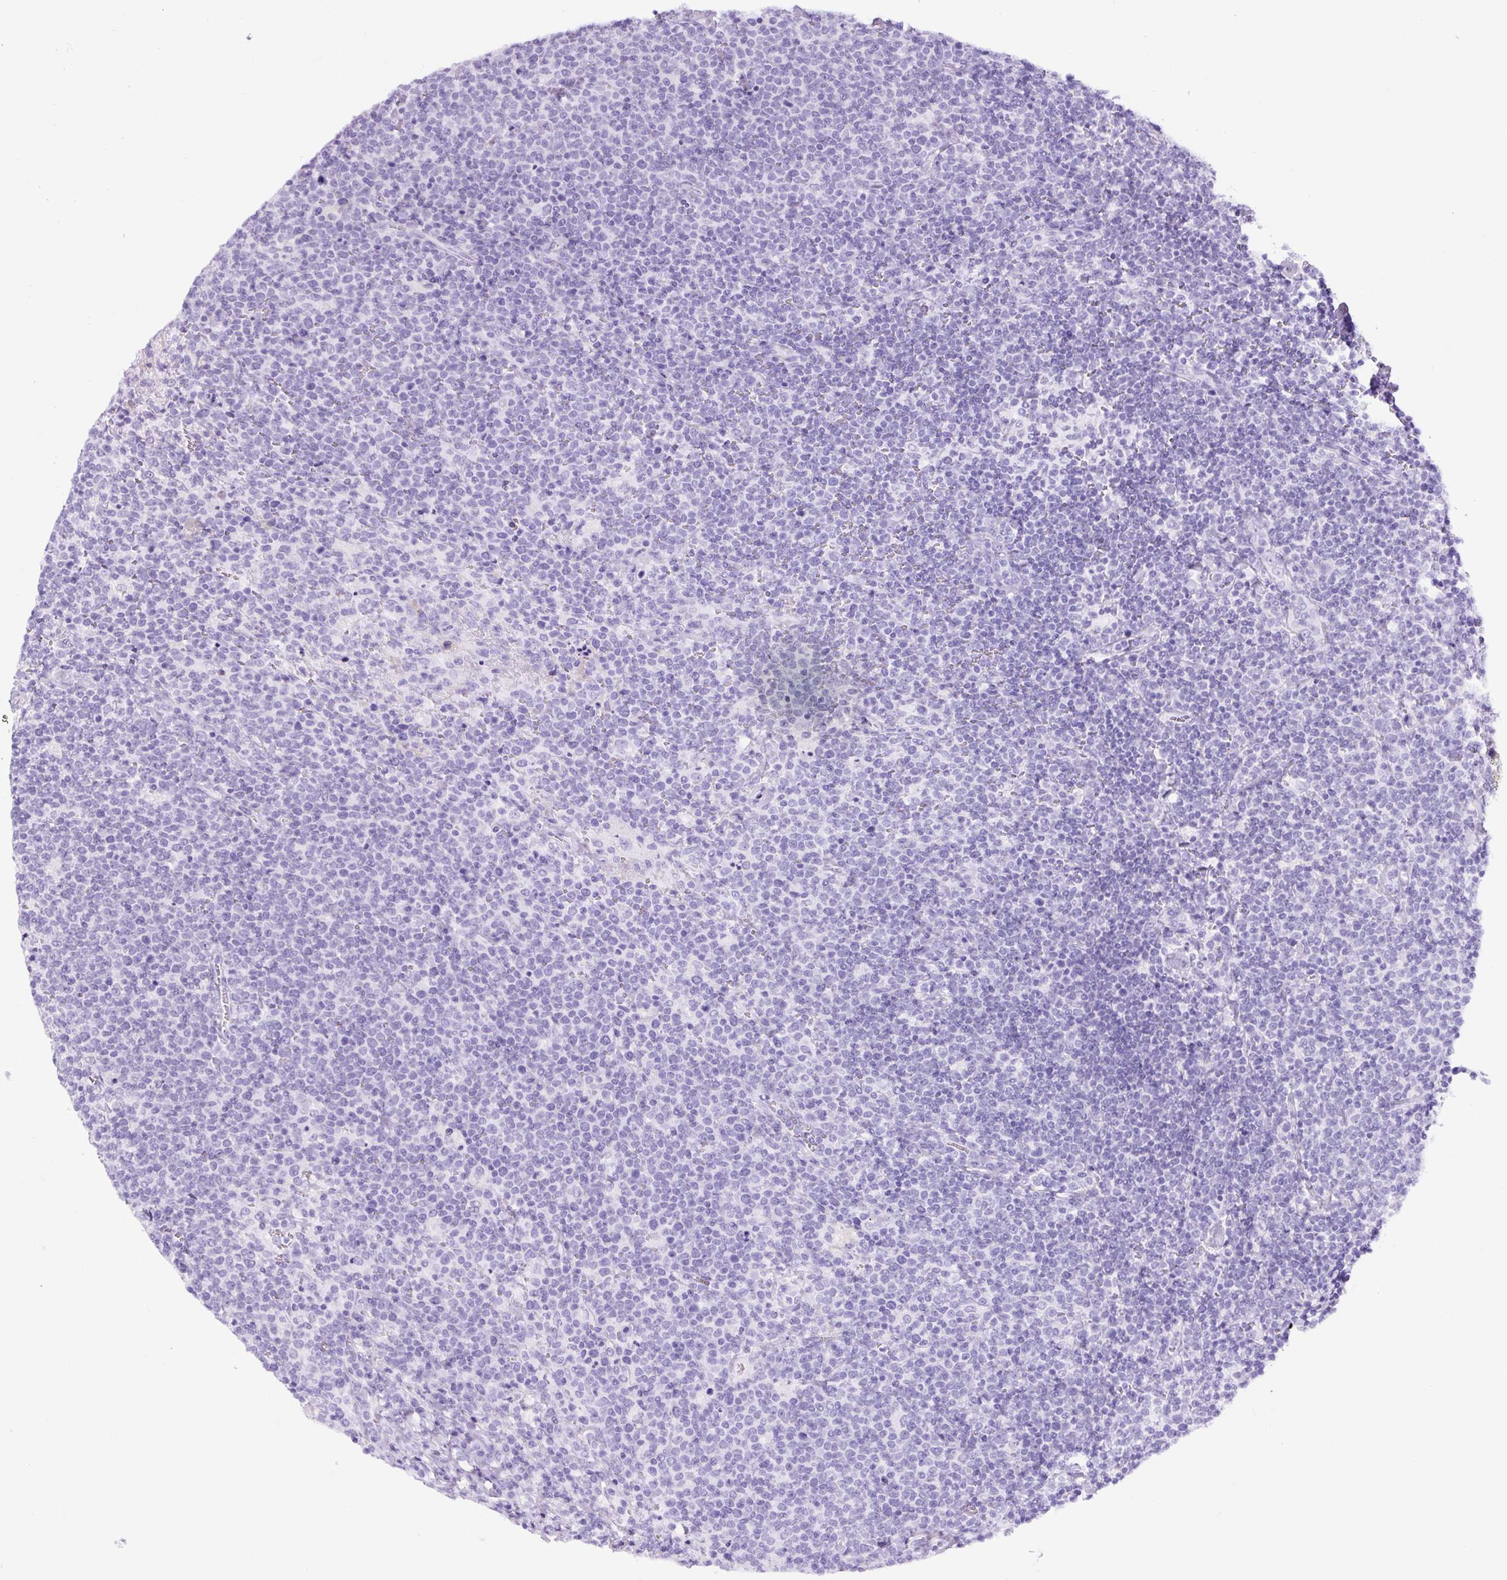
{"staining": {"intensity": "negative", "quantity": "none", "location": "none"}, "tissue": "lymphoma", "cell_type": "Tumor cells", "image_type": "cancer", "snomed": [{"axis": "morphology", "description": "Malignant lymphoma, non-Hodgkin's type, High grade"}, {"axis": "topography", "description": "Lymph node"}], "caption": "Immunohistochemistry (IHC) image of malignant lymphoma, non-Hodgkin's type (high-grade) stained for a protein (brown), which exhibits no expression in tumor cells.", "gene": "TMEM200B", "patient": {"sex": "male", "age": 61}}